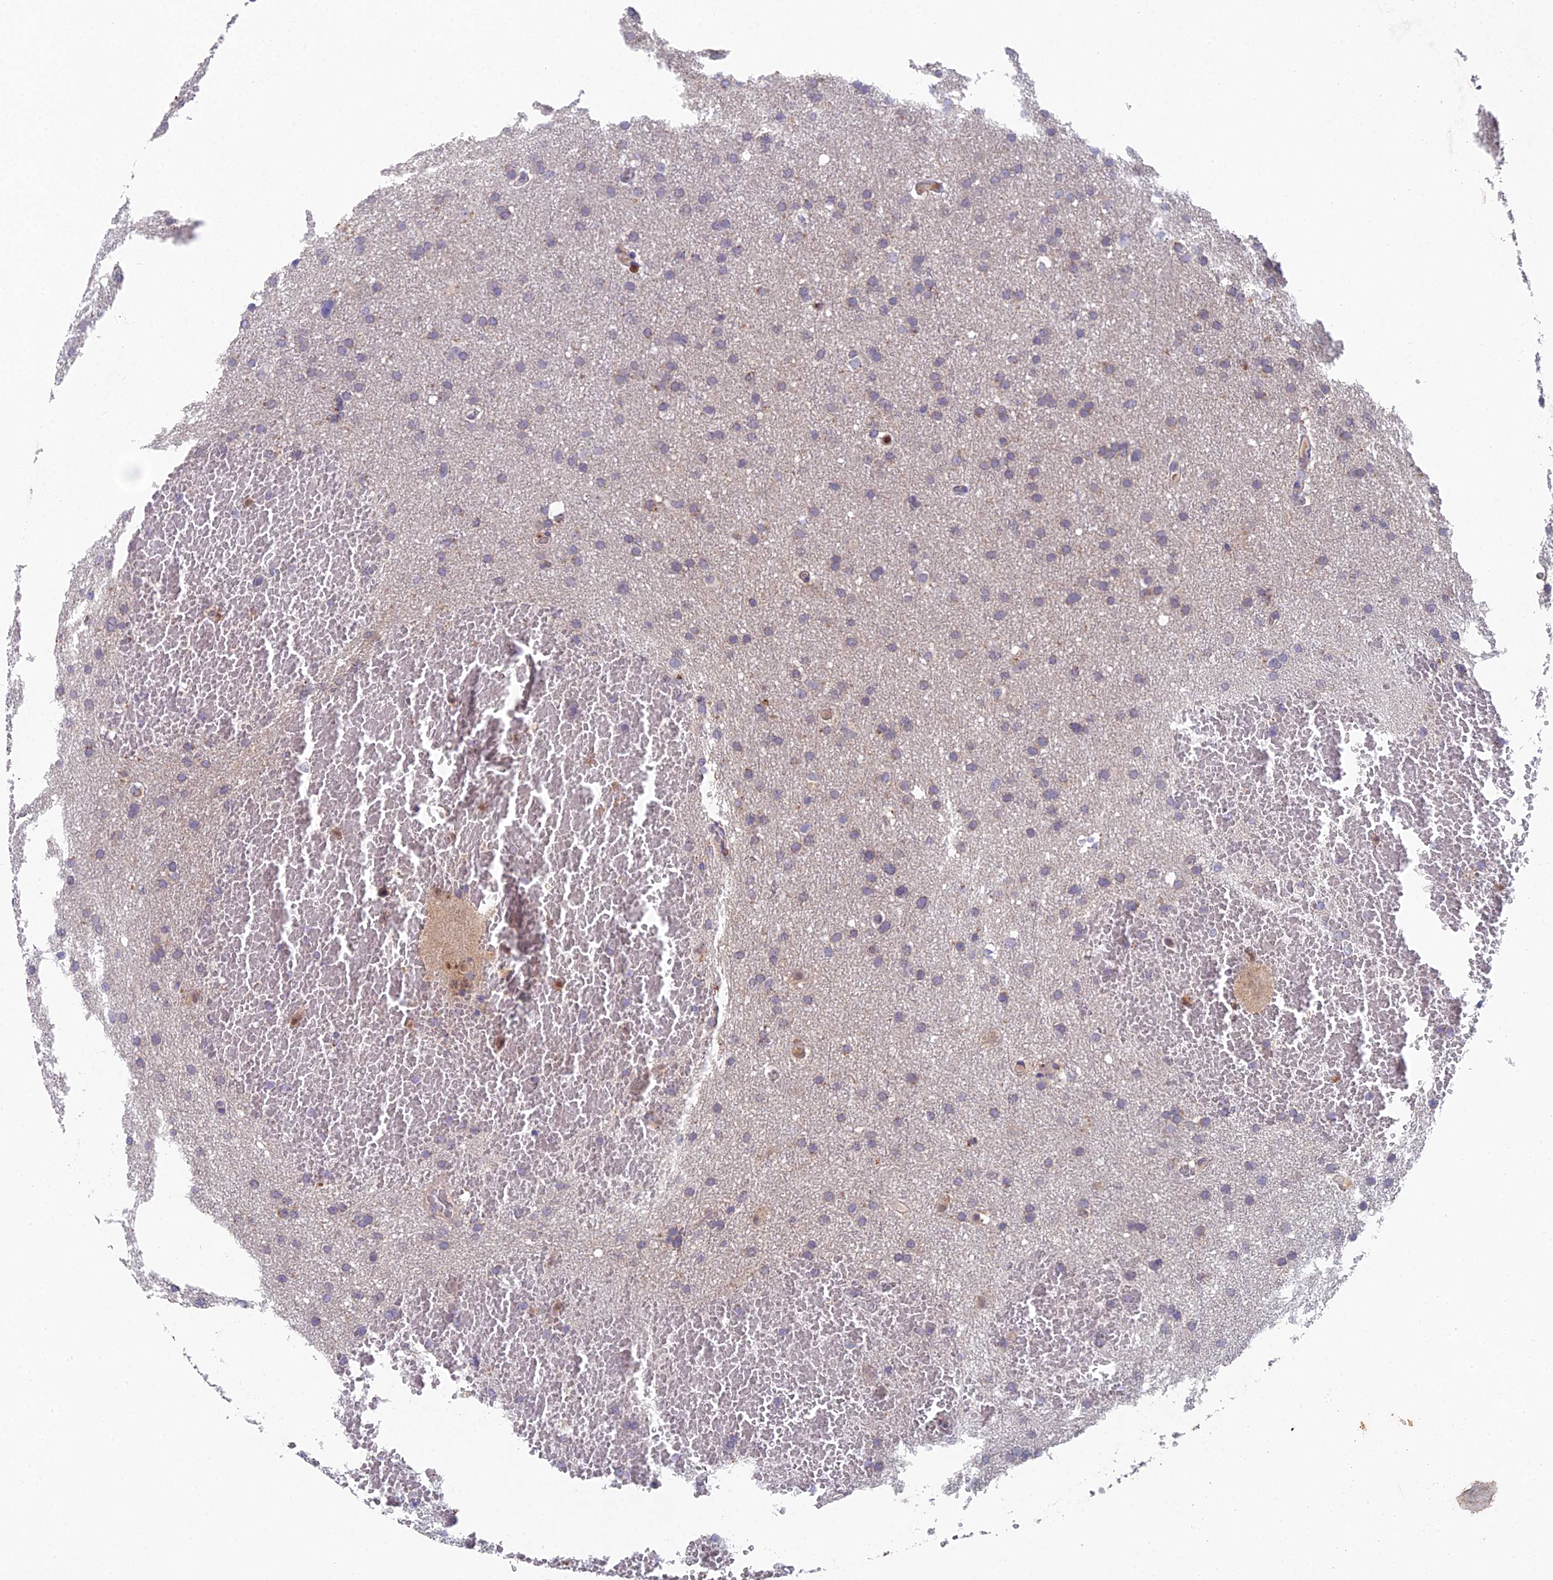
{"staining": {"intensity": "weak", "quantity": "25%-75%", "location": "cytoplasmic/membranous"}, "tissue": "glioma", "cell_type": "Tumor cells", "image_type": "cancer", "snomed": [{"axis": "morphology", "description": "Glioma, malignant, High grade"}, {"axis": "topography", "description": "Cerebral cortex"}], "caption": "Tumor cells show low levels of weak cytoplasmic/membranous expression in approximately 25%-75% of cells in malignant glioma (high-grade).", "gene": "GALK2", "patient": {"sex": "female", "age": 36}}